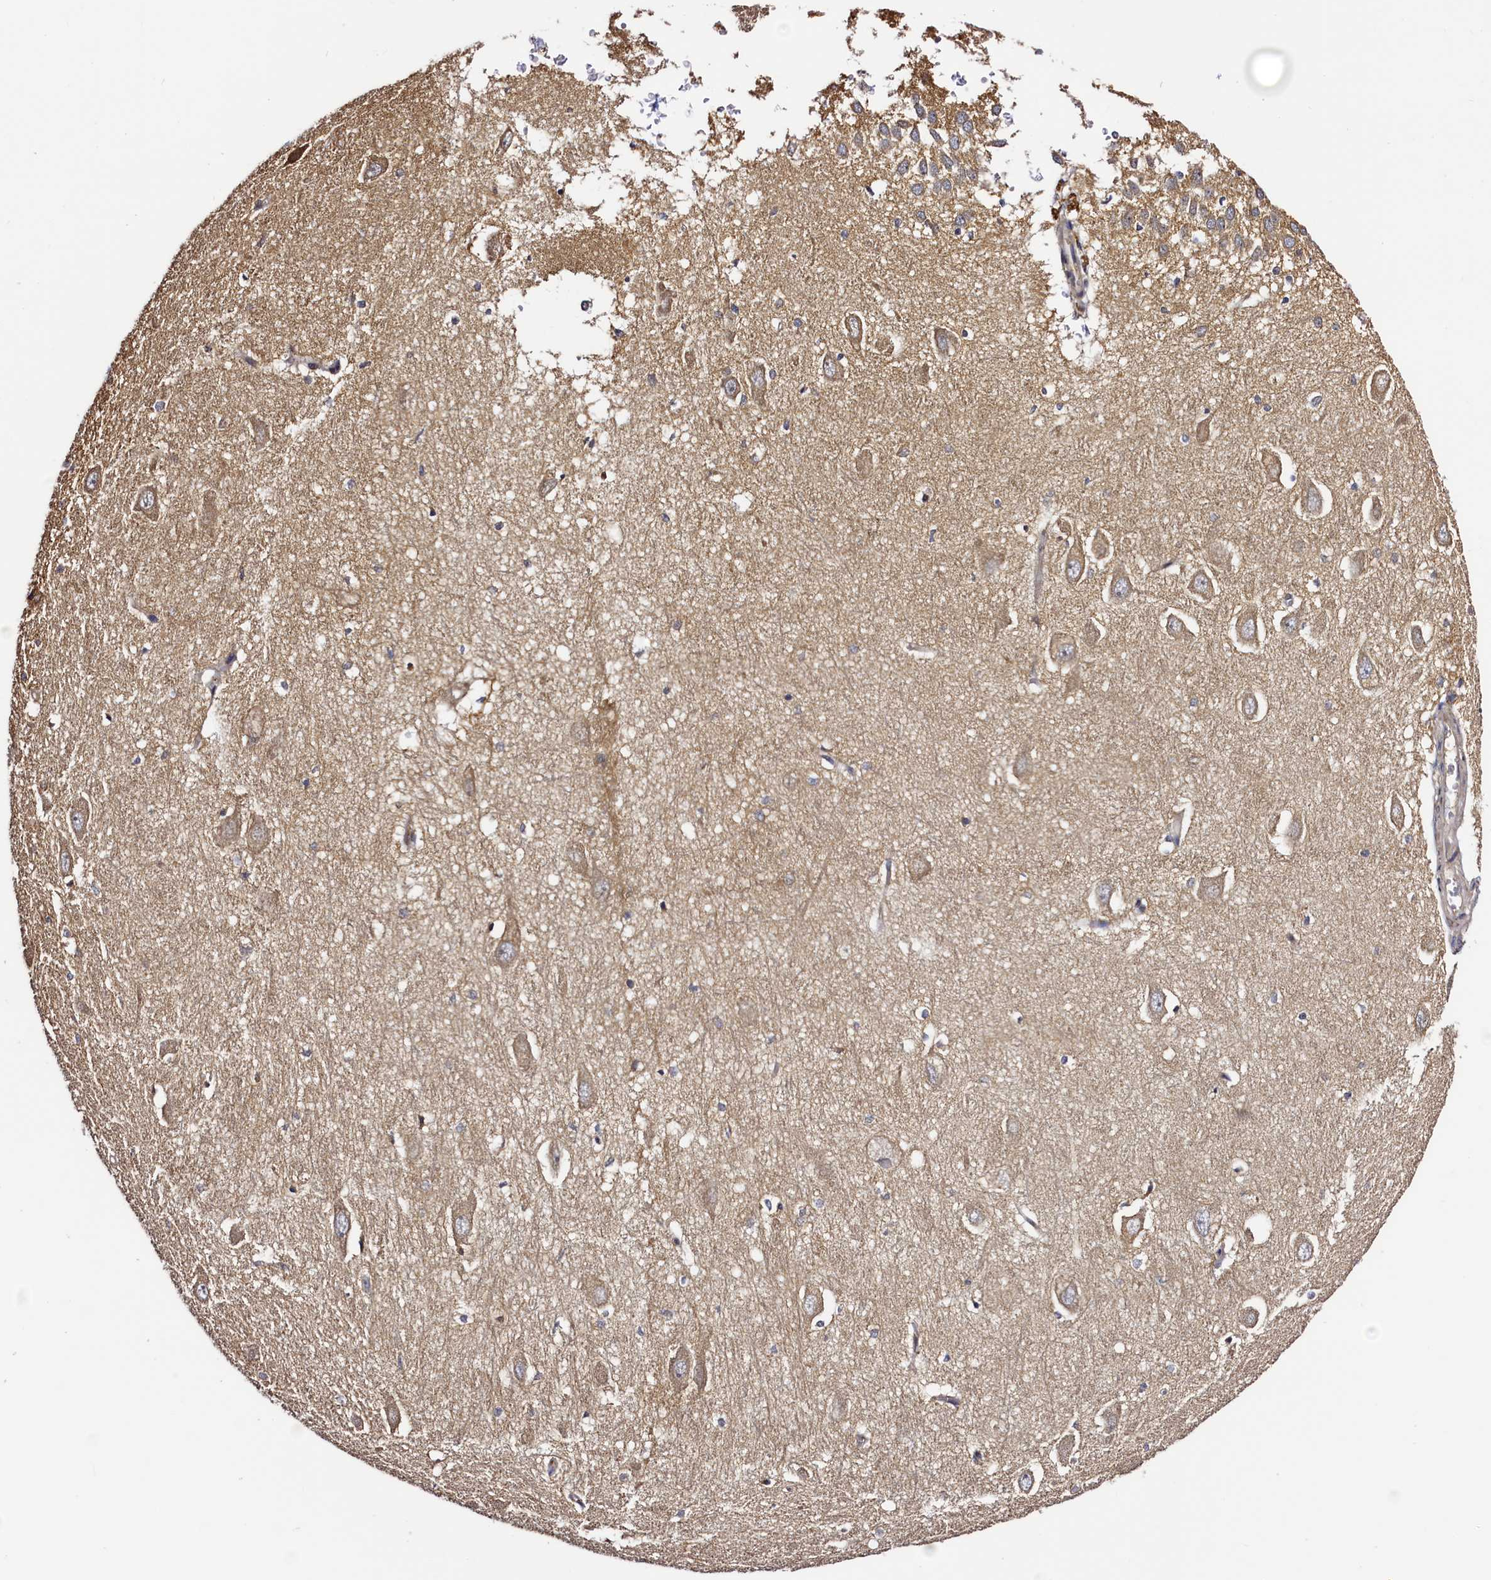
{"staining": {"intensity": "negative", "quantity": "none", "location": "none"}, "tissue": "hippocampus", "cell_type": "Glial cells", "image_type": "normal", "snomed": [{"axis": "morphology", "description": "Normal tissue, NOS"}, {"axis": "topography", "description": "Hippocampus"}], "caption": "An IHC micrograph of normal hippocampus is shown. There is no staining in glial cells of hippocampus. (DAB IHC visualized using brightfield microscopy, high magnification).", "gene": "RBFA", "patient": {"sex": "female", "age": 64}}